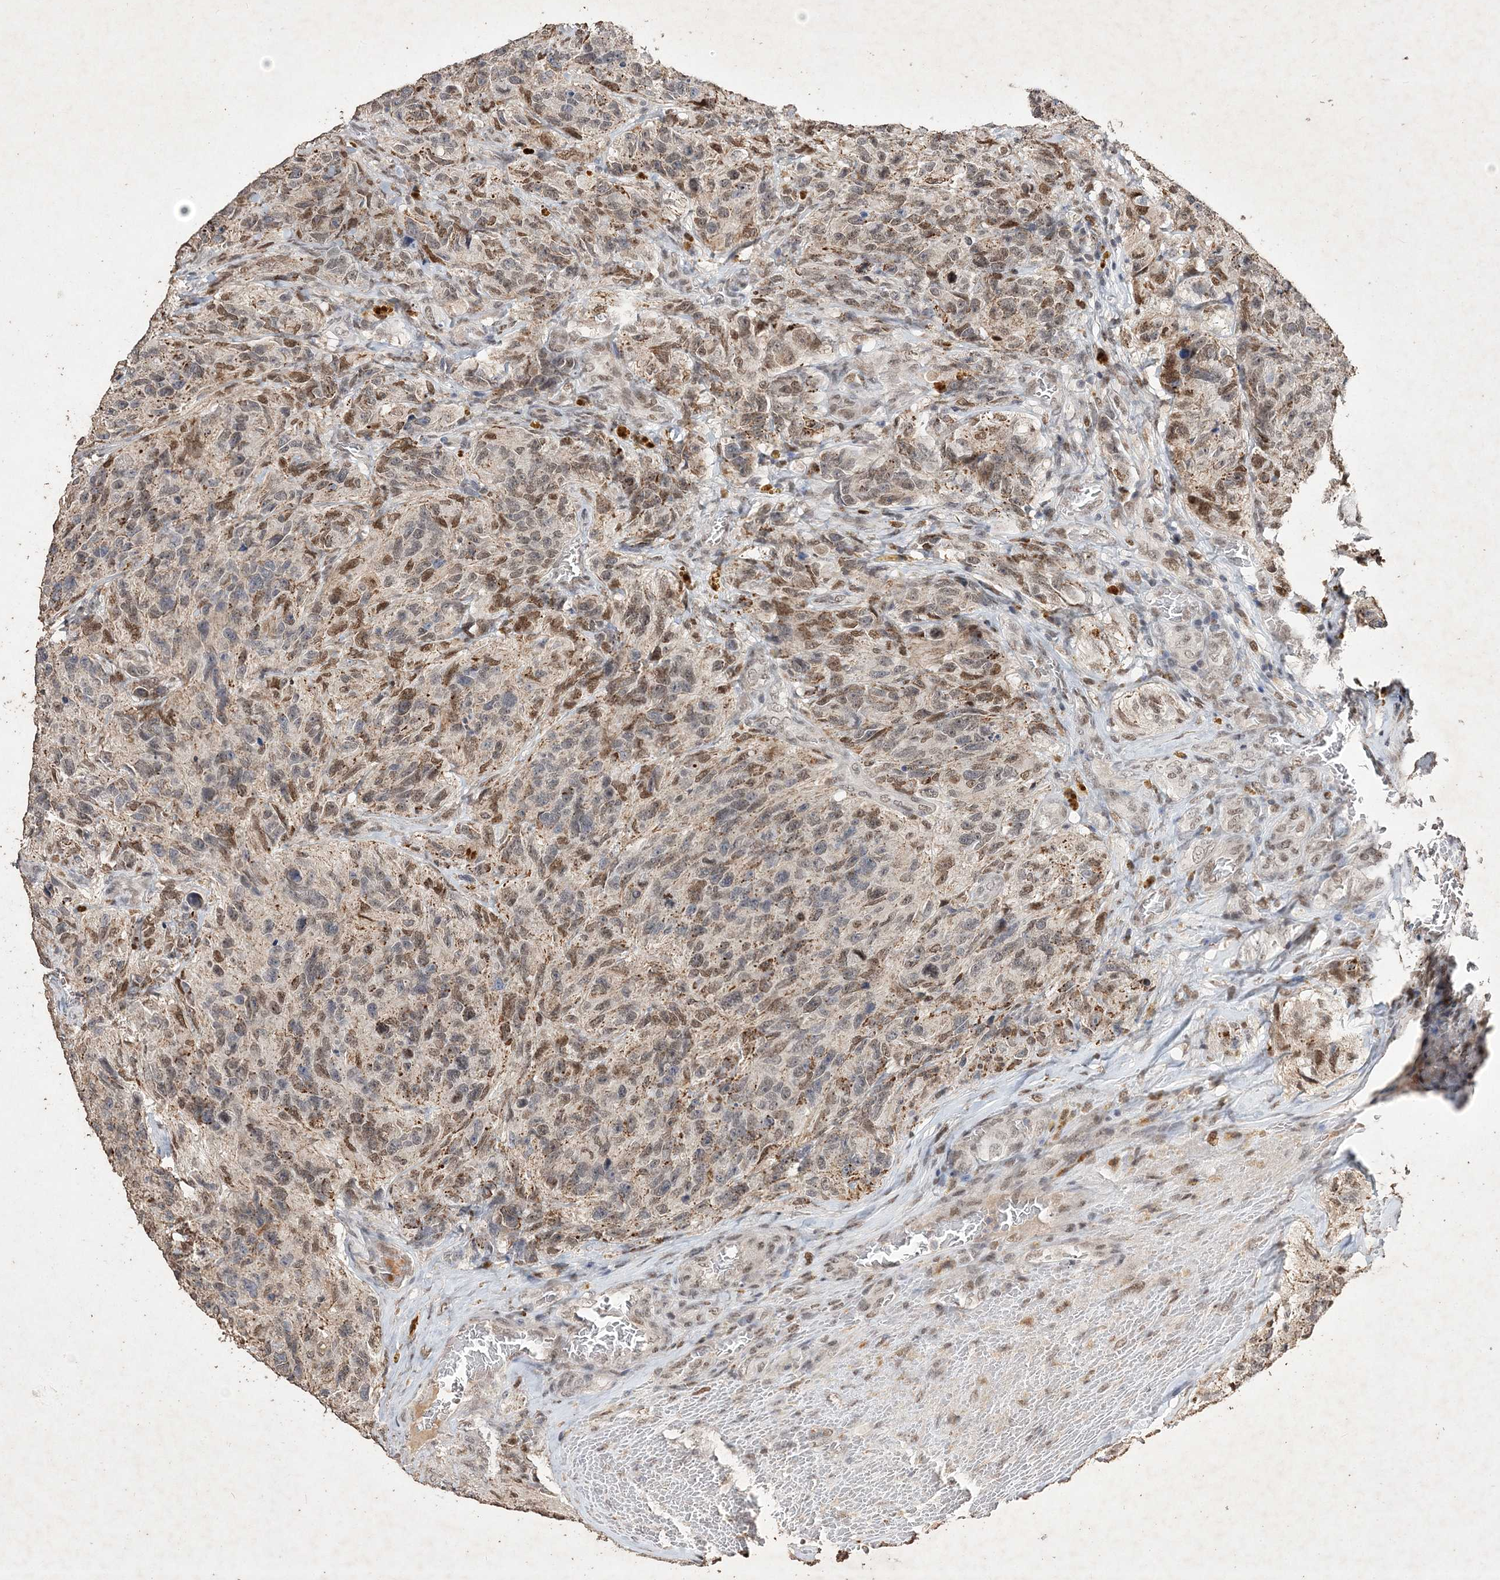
{"staining": {"intensity": "moderate", "quantity": "25%-75%", "location": "nuclear"}, "tissue": "glioma", "cell_type": "Tumor cells", "image_type": "cancer", "snomed": [{"axis": "morphology", "description": "Glioma, malignant, High grade"}, {"axis": "topography", "description": "Brain"}], "caption": "Brown immunohistochemical staining in glioma displays moderate nuclear staining in approximately 25%-75% of tumor cells.", "gene": "C3orf38", "patient": {"sex": "male", "age": 69}}